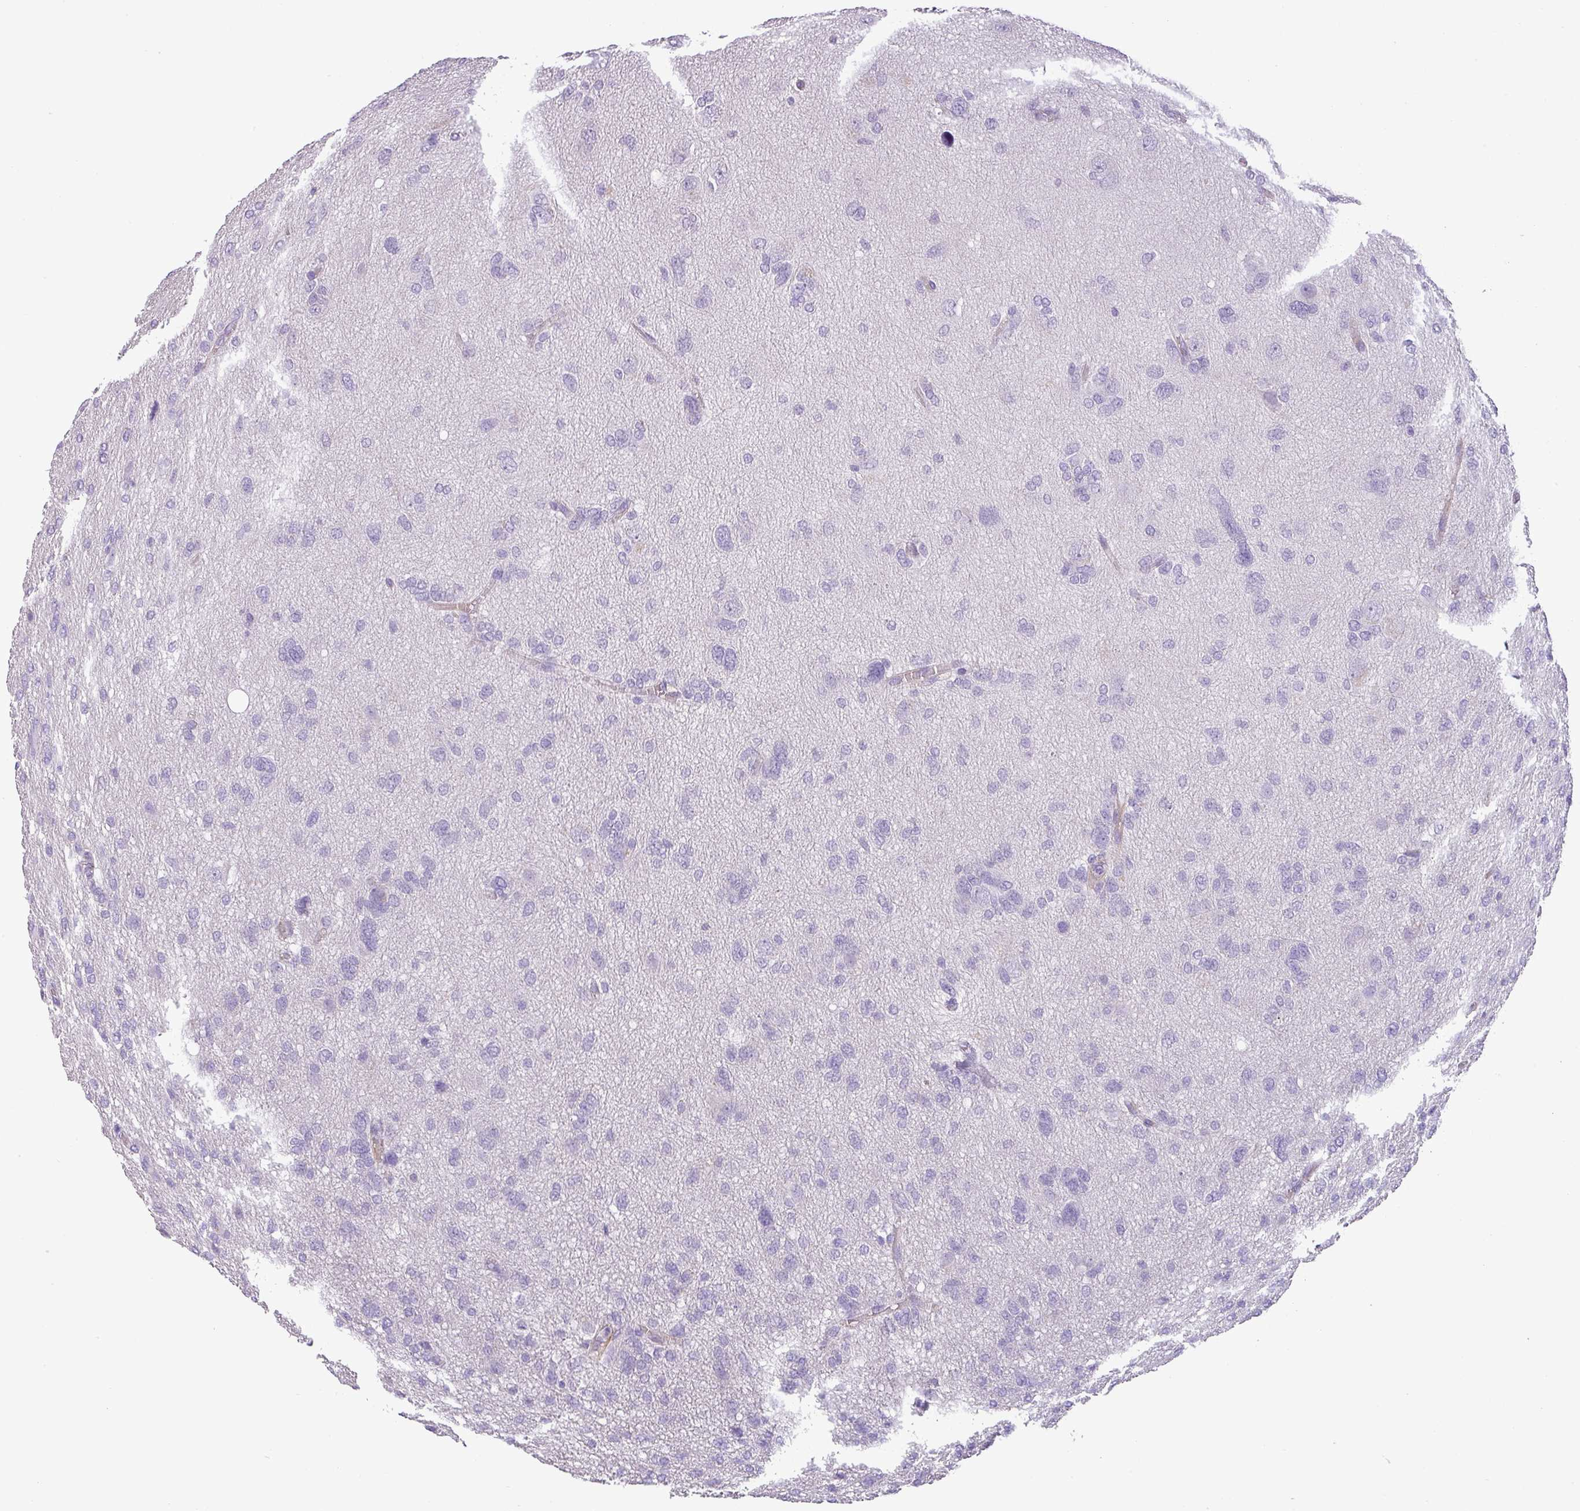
{"staining": {"intensity": "negative", "quantity": "none", "location": "none"}, "tissue": "glioma", "cell_type": "Tumor cells", "image_type": "cancer", "snomed": [{"axis": "morphology", "description": "Glioma, malignant, High grade"}, {"axis": "topography", "description": "Brain"}], "caption": "This image is of glioma stained with immunohistochemistry (IHC) to label a protein in brown with the nuclei are counter-stained blue. There is no expression in tumor cells.", "gene": "ENSG00000273748", "patient": {"sex": "female", "age": 59}}